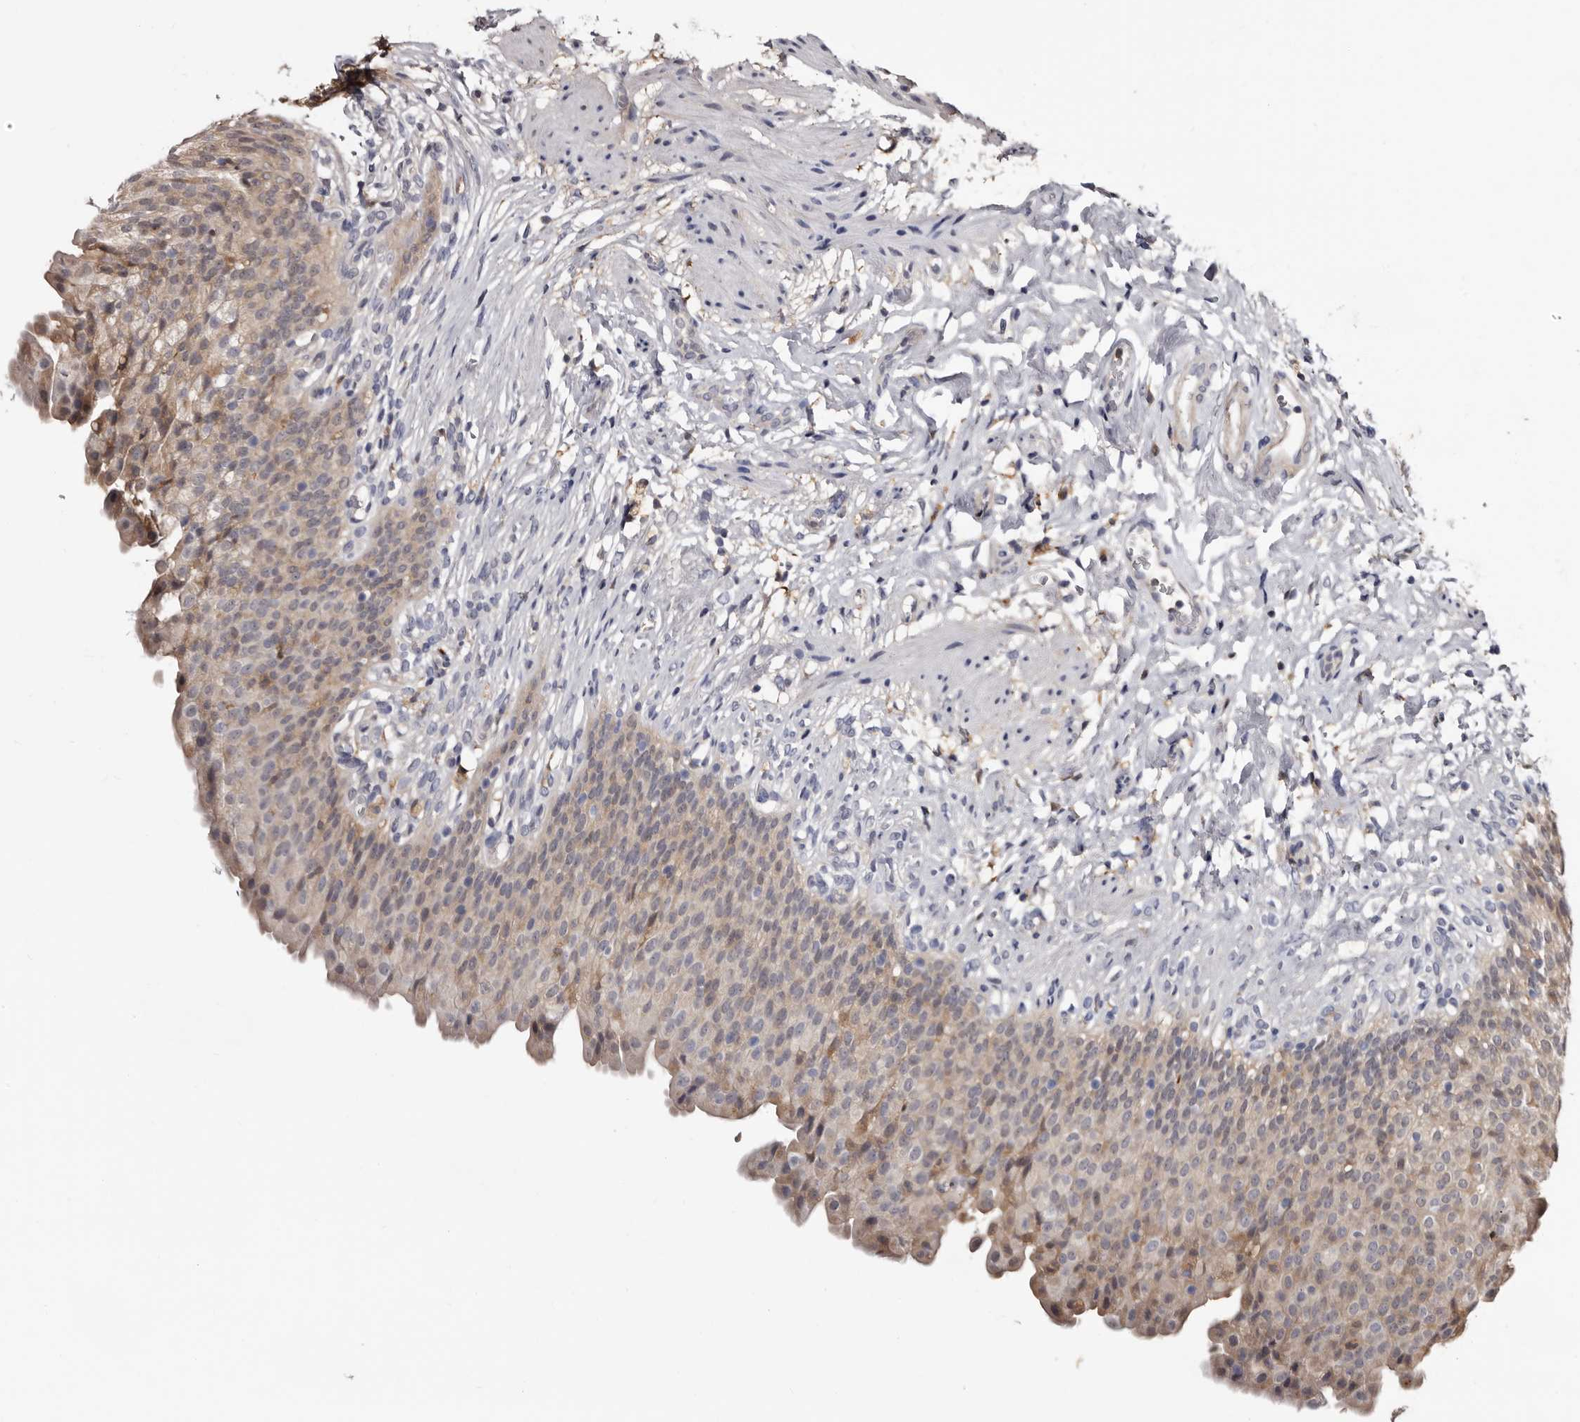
{"staining": {"intensity": "weak", "quantity": ">75%", "location": "cytoplasmic/membranous"}, "tissue": "urinary bladder", "cell_type": "Urothelial cells", "image_type": "normal", "snomed": [{"axis": "morphology", "description": "Normal tissue, NOS"}, {"axis": "topography", "description": "Urinary bladder"}], "caption": "Immunohistochemistry histopathology image of normal urinary bladder: urinary bladder stained using immunohistochemistry (IHC) displays low levels of weak protein expression localized specifically in the cytoplasmic/membranous of urothelial cells, appearing as a cytoplasmic/membranous brown color.", "gene": "DNPH1", "patient": {"sex": "female", "age": 79}}